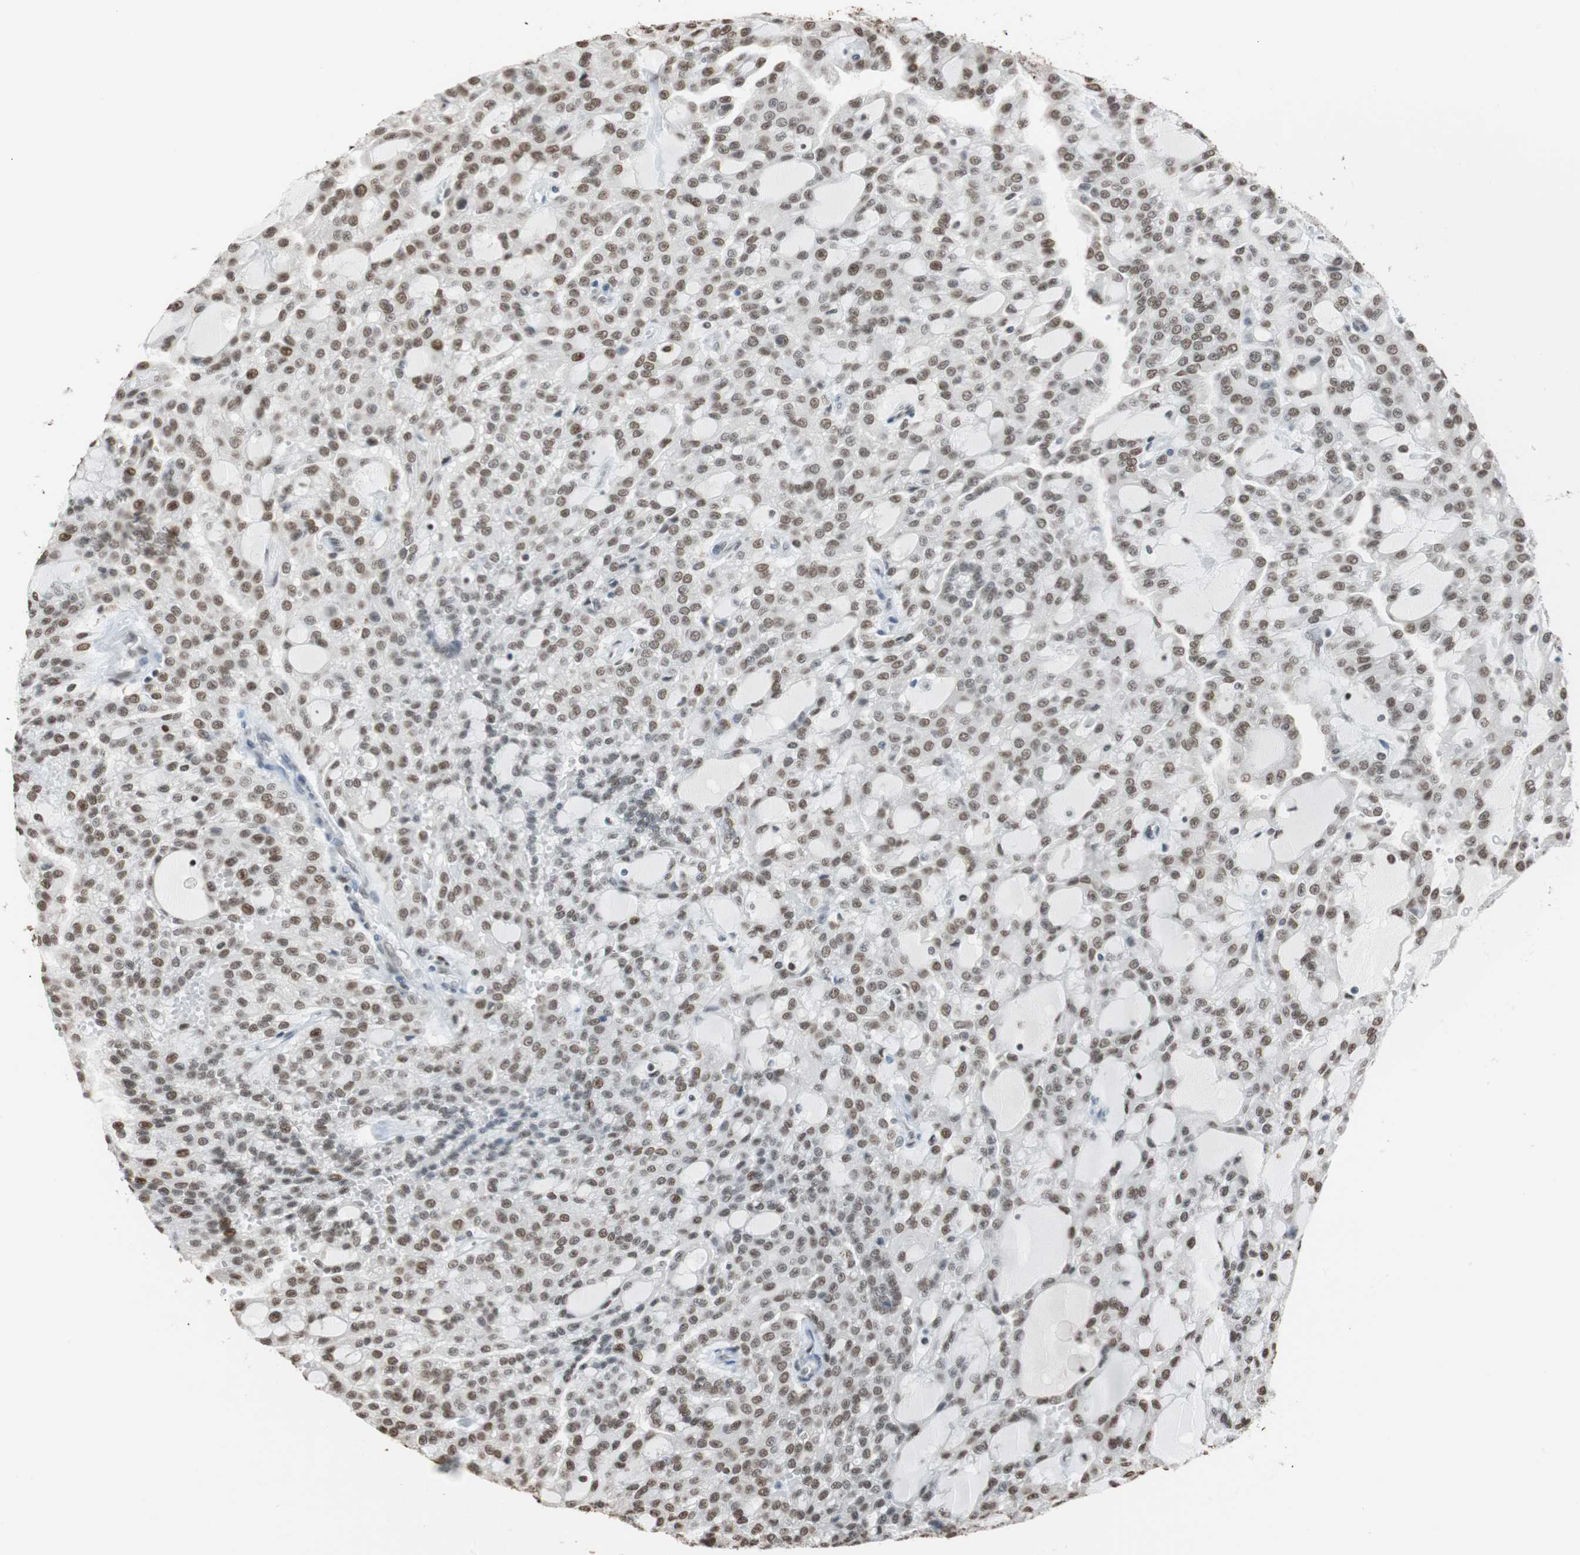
{"staining": {"intensity": "weak", "quantity": ">75%", "location": "nuclear"}, "tissue": "renal cancer", "cell_type": "Tumor cells", "image_type": "cancer", "snomed": [{"axis": "morphology", "description": "Adenocarcinoma, NOS"}, {"axis": "topography", "description": "Kidney"}], "caption": "This image shows IHC staining of human renal adenocarcinoma, with low weak nuclear positivity in approximately >75% of tumor cells.", "gene": "FANCG", "patient": {"sex": "male", "age": 63}}